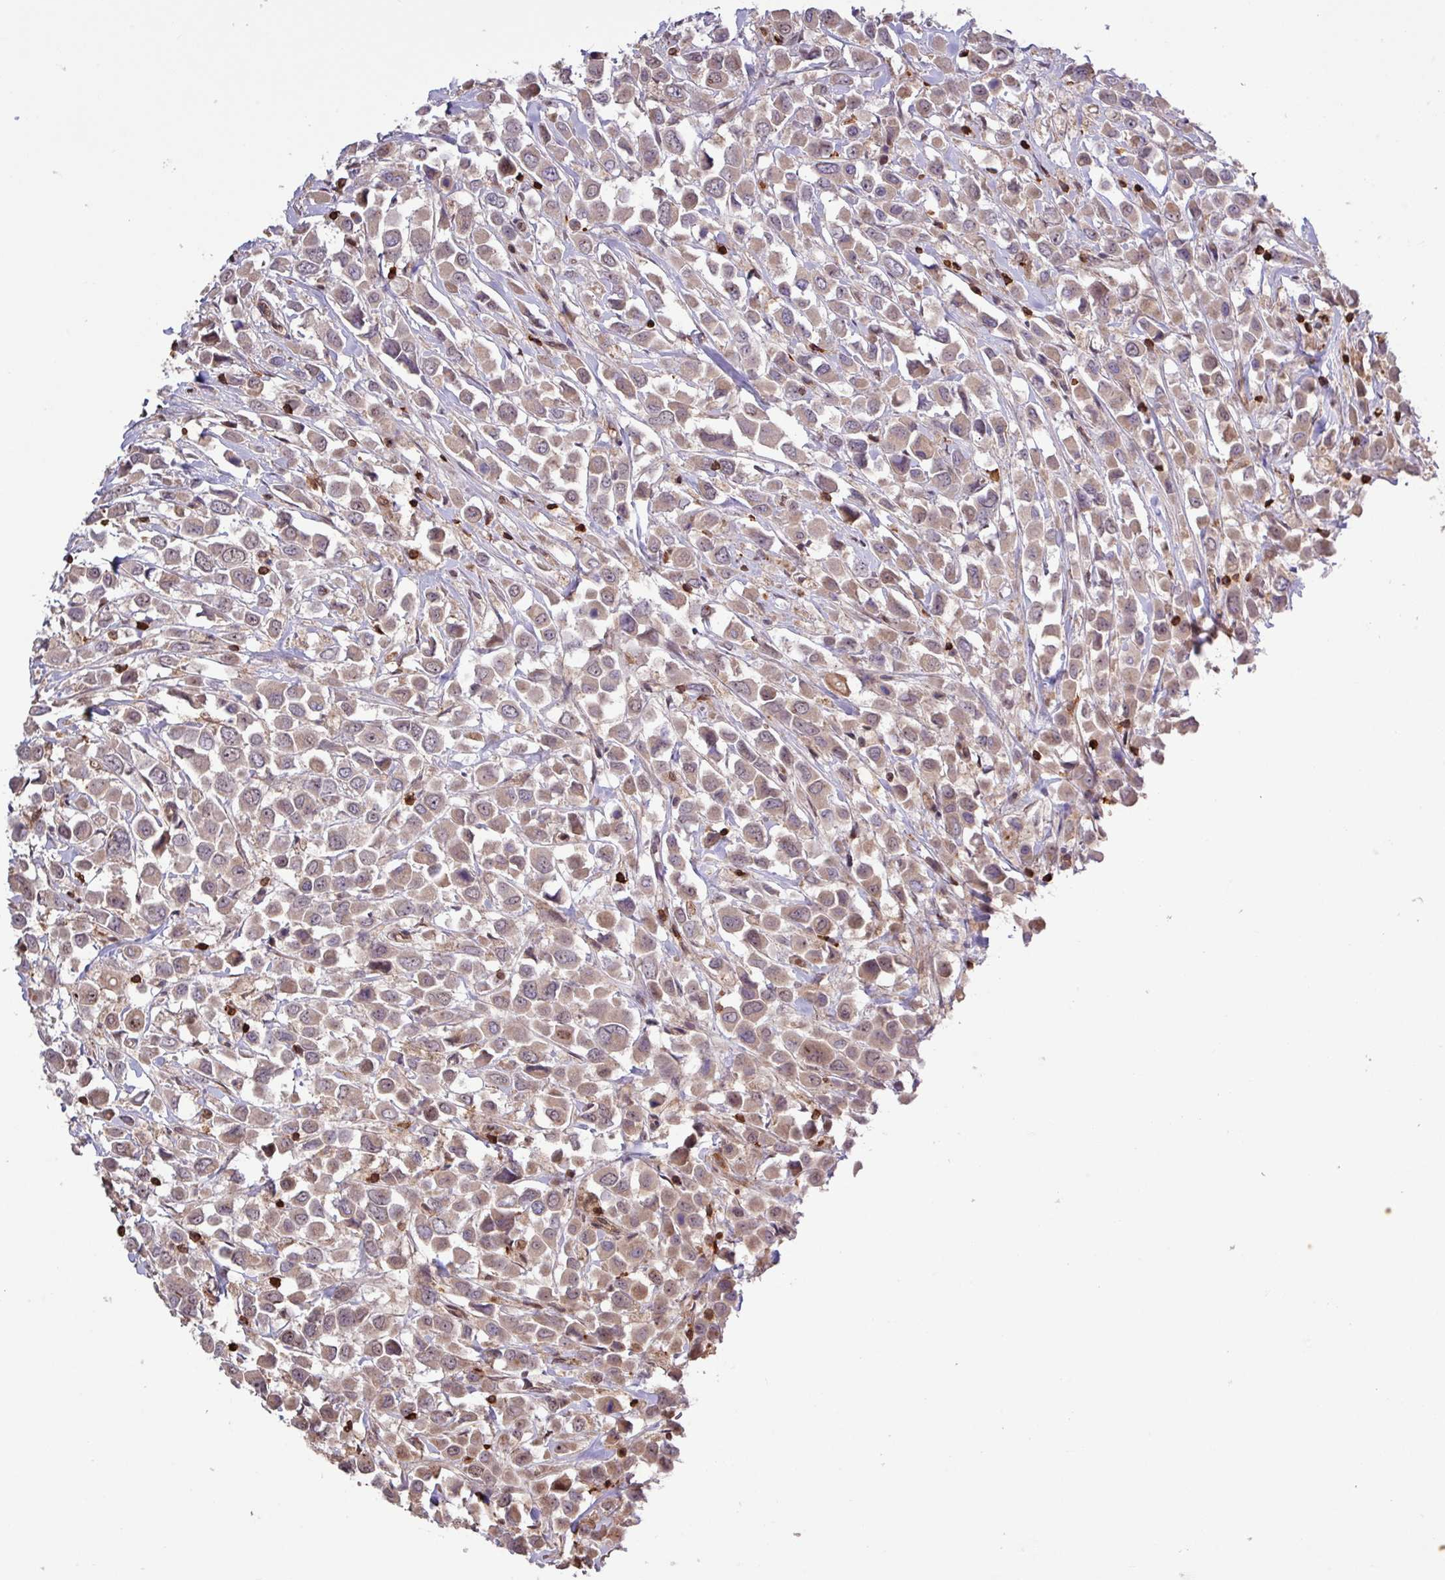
{"staining": {"intensity": "weak", "quantity": ">75%", "location": "cytoplasmic/membranous,nuclear"}, "tissue": "breast cancer", "cell_type": "Tumor cells", "image_type": "cancer", "snomed": [{"axis": "morphology", "description": "Duct carcinoma"}, {"axis": "topography", "description": "Breast"}], "caption": "Breast intraductal carcinoma was stained to show a protein in brown. There is low levels of weak cytoplasmic/membranous and nuclear expression in about >75% of tumor cells.", "gene": "GON7", "patient": {"sex": "female", "age": 61}}